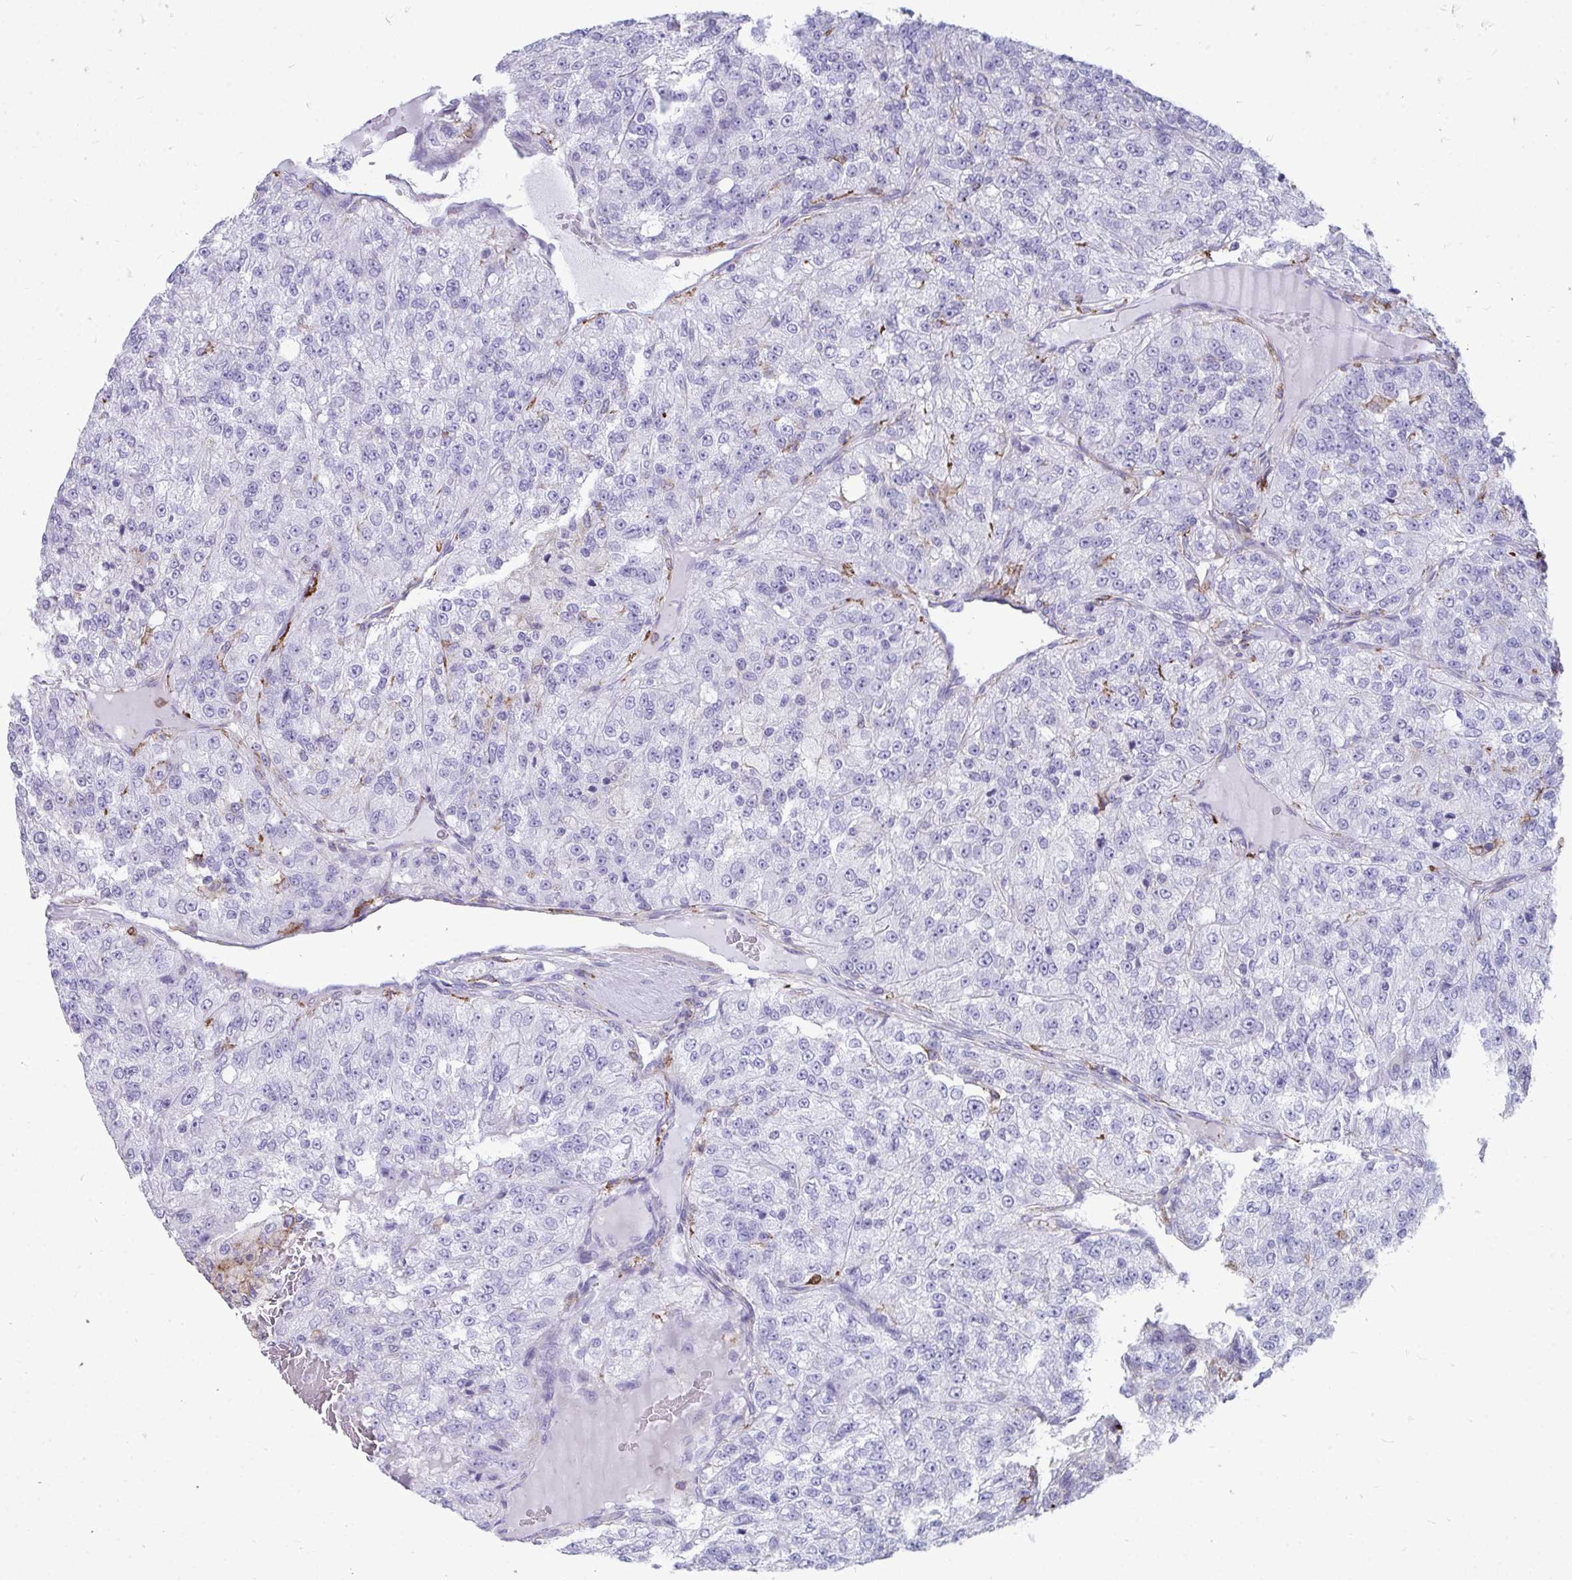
{"staining": {"intensity": "negative", "quantity": "none", "location": "none"}, "tissue": "renal cancer", "cell_type": "Tumor cells", "image_type": "cancer", "snomed": [{"axis": "morphology", "description": "Adenocarcinoma, NOS"}, {"axis": "topography", "description": "Kidney"}], "caption": "Renal cancer stained for a protein using immunohistochemistry shows no expression tumor cells.", "gene": "CD163", "patient": {"sex": "female", "age": 63}}